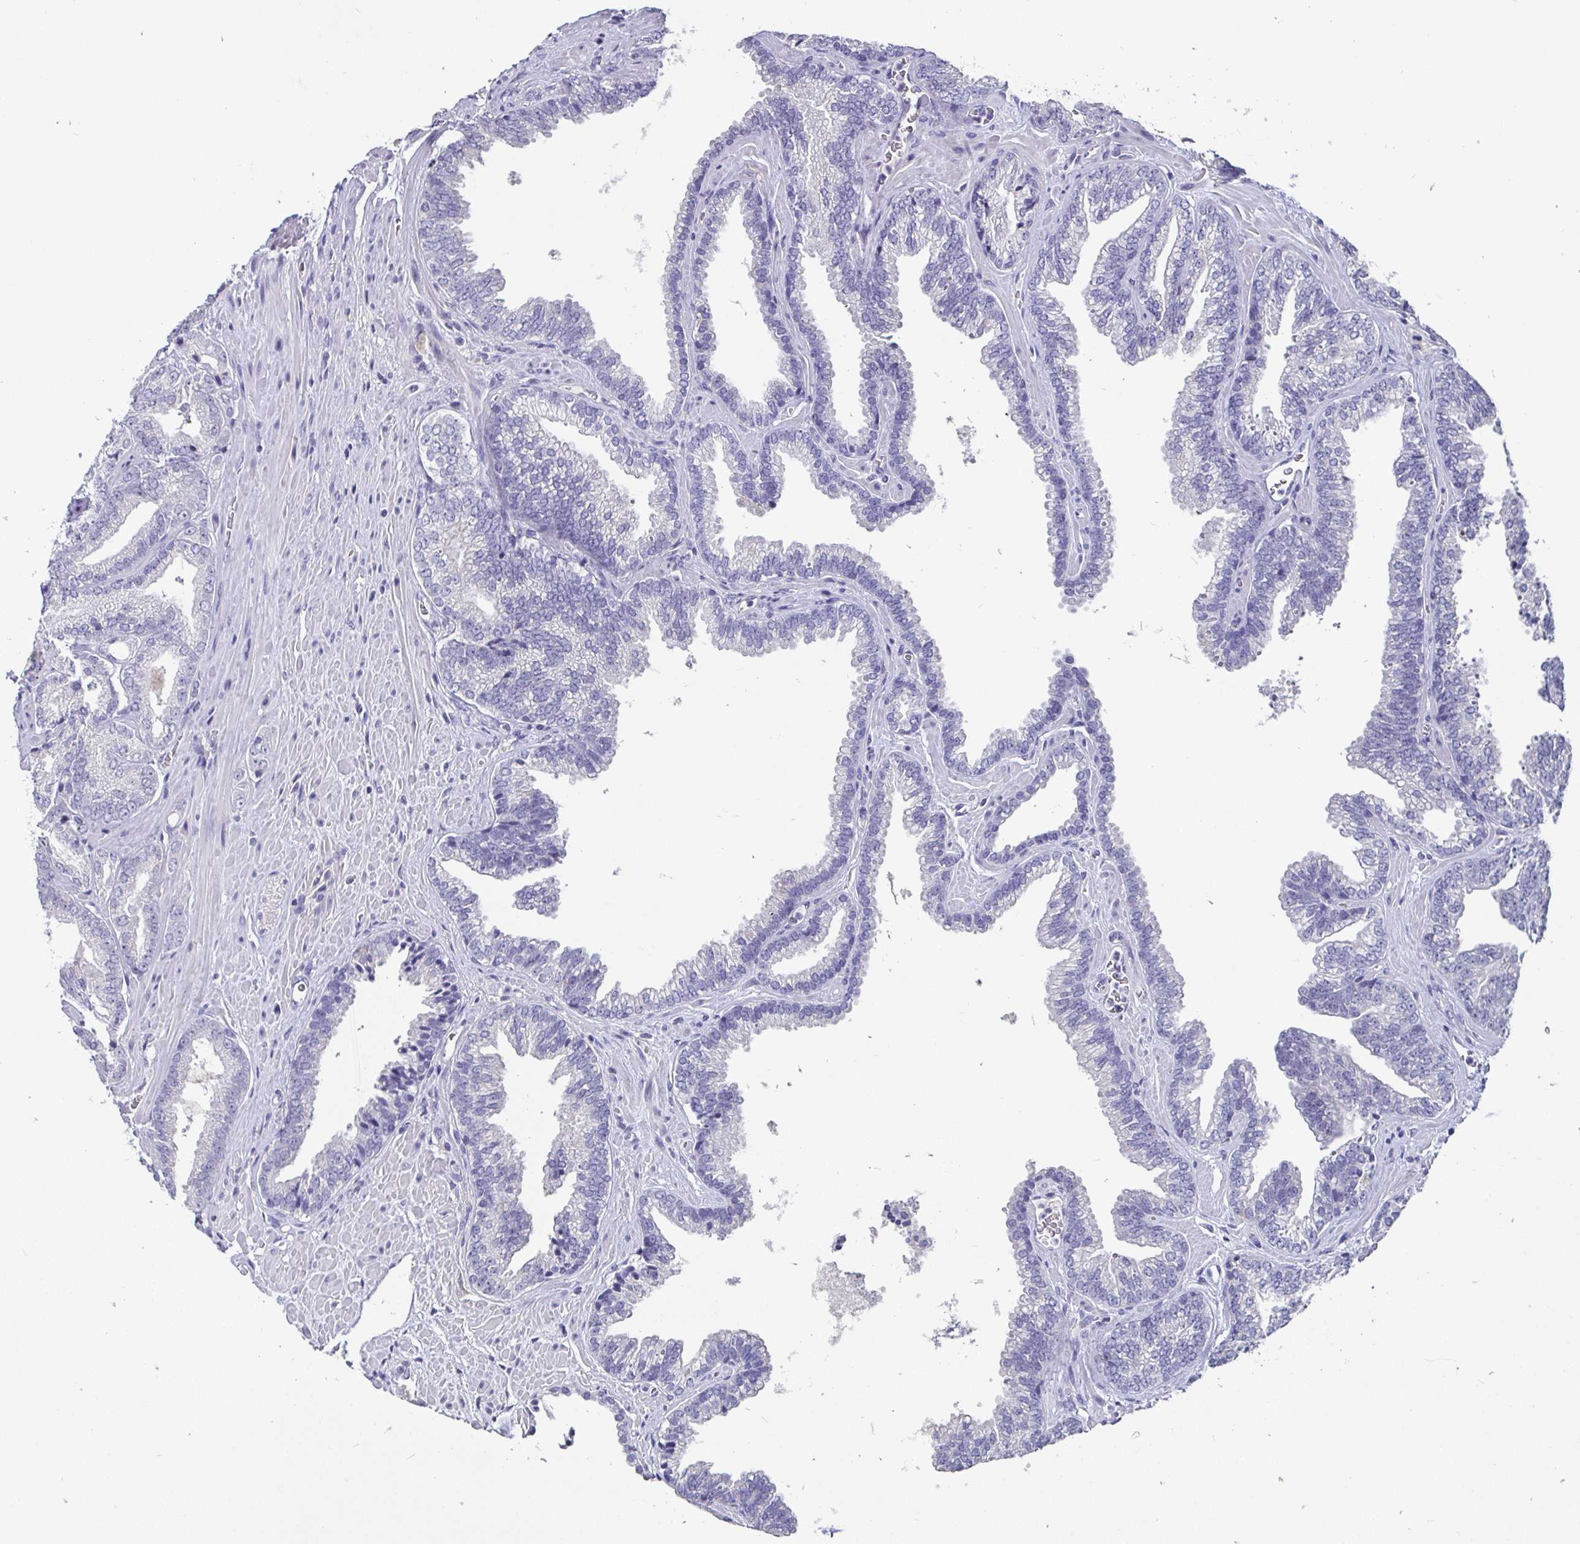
{"staining": {"intensity": "negative", "quantity": "none", "location": "none"}, "tissue": "prostate cancer", "cell_type": "Tumor cells", "image_type": "cancer", "snomed": [{"axis": "morphology", "description": "Adenocarcinoma, High grade"}, {"axis": "topography", "description": "Prostate"}], "caption": "Tumor cells show no significant staining in high-grade adenocarcinoma (prostate). The staining is performed using DAB brown chromogen with nuclei counter-stained in using hematoxylin.", "gene": "ADAMTS6", "patient": {"sex": "male", "age": 68}}